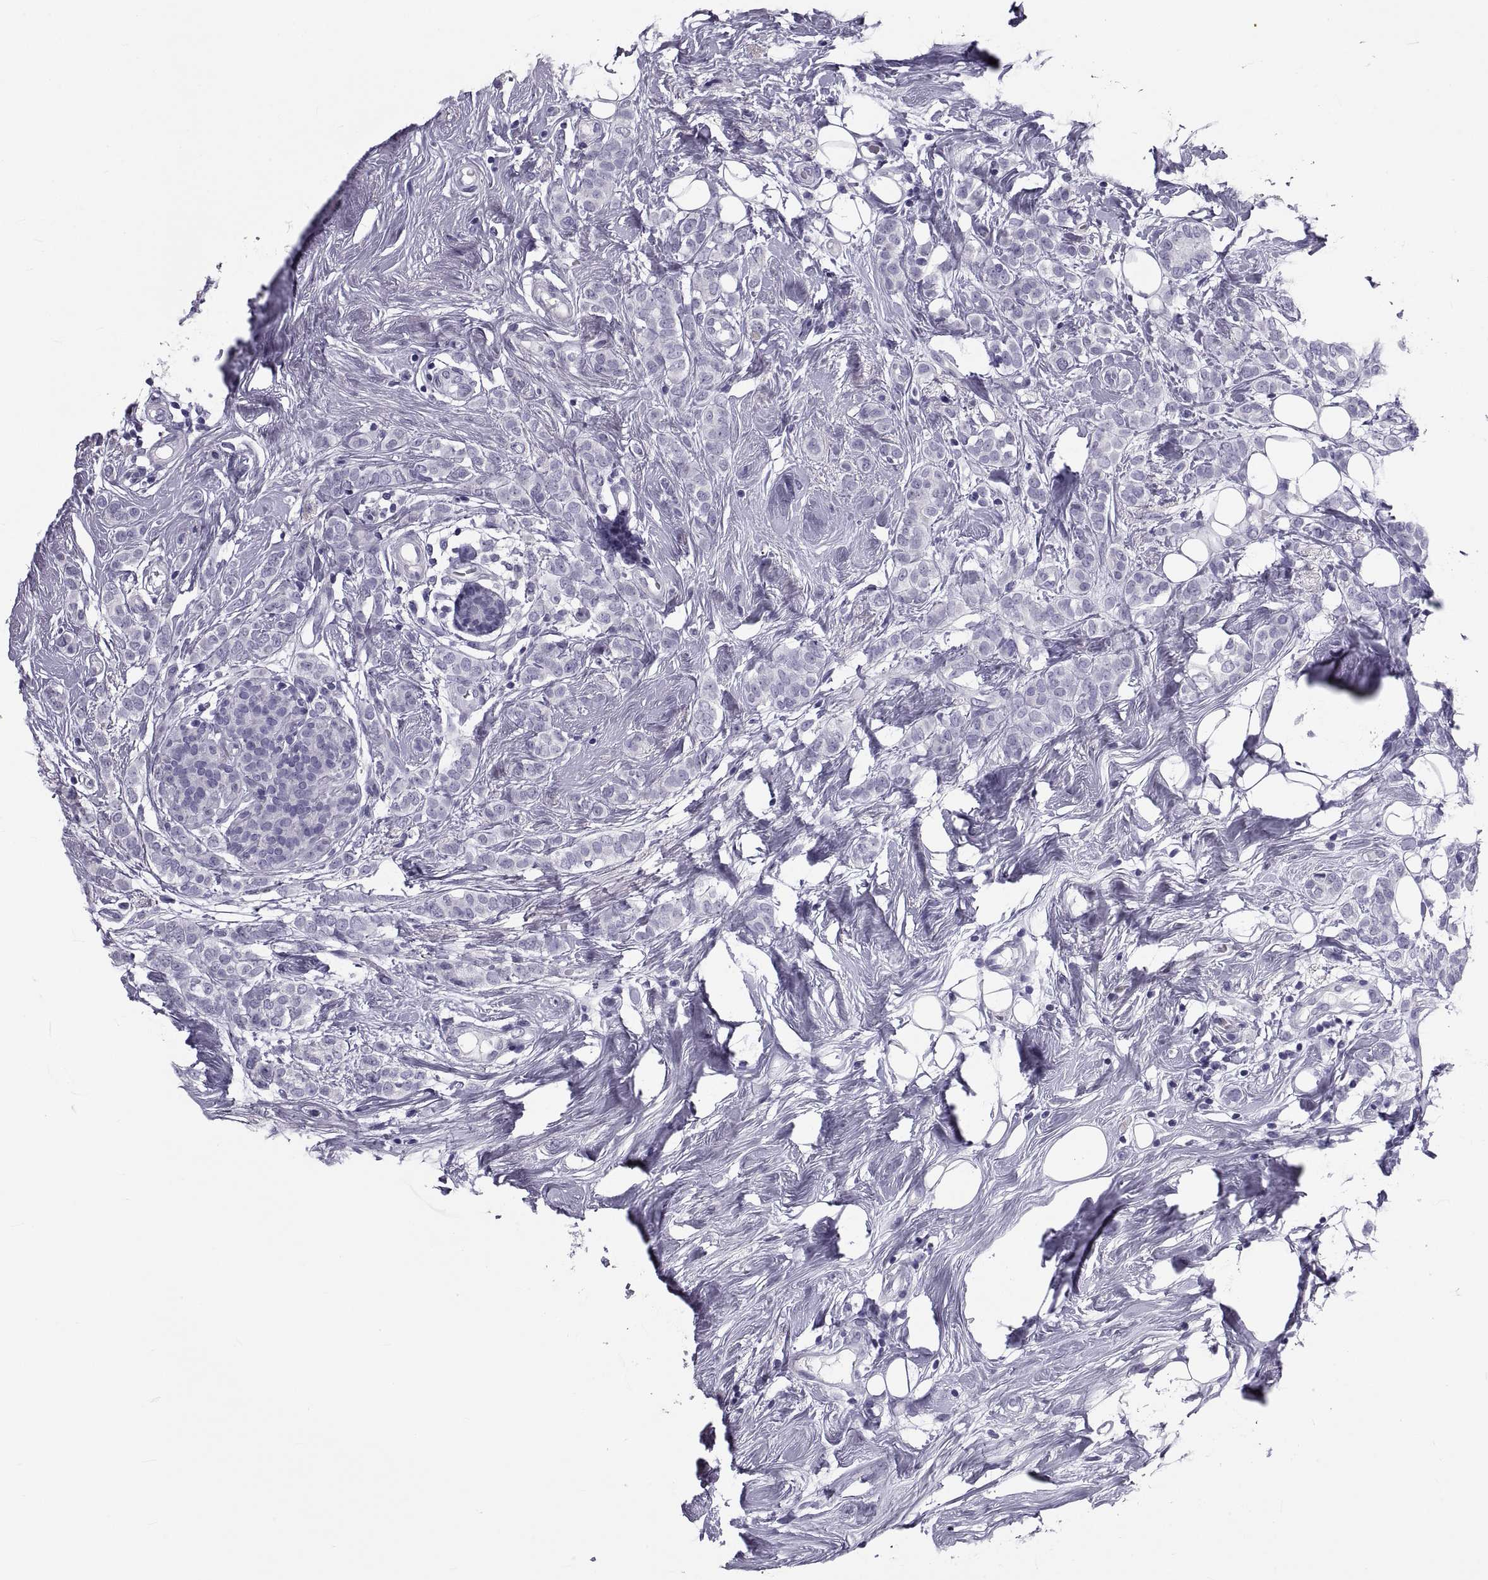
{"staining": {"intensity": "negative", "quantity": "none", "location": "none"}, "tissue": "breast cancer", "cell_type": "Tumor cells", "image_type": "cancer", "snomed": [{"axis": "morphology", "description": "Lobular carcinoma"}, {"axis": "topography", "description": "Breast"}], "caption": "An image of human breast lobular carcinoma is negative for staining in tumor cells. (DAB (3,3'-diaminobenzidine) immunohistochemistry with hematoxylin counter stain).", "gene": "DEFB129", "patient": {"sex": "female", "age": 49}}